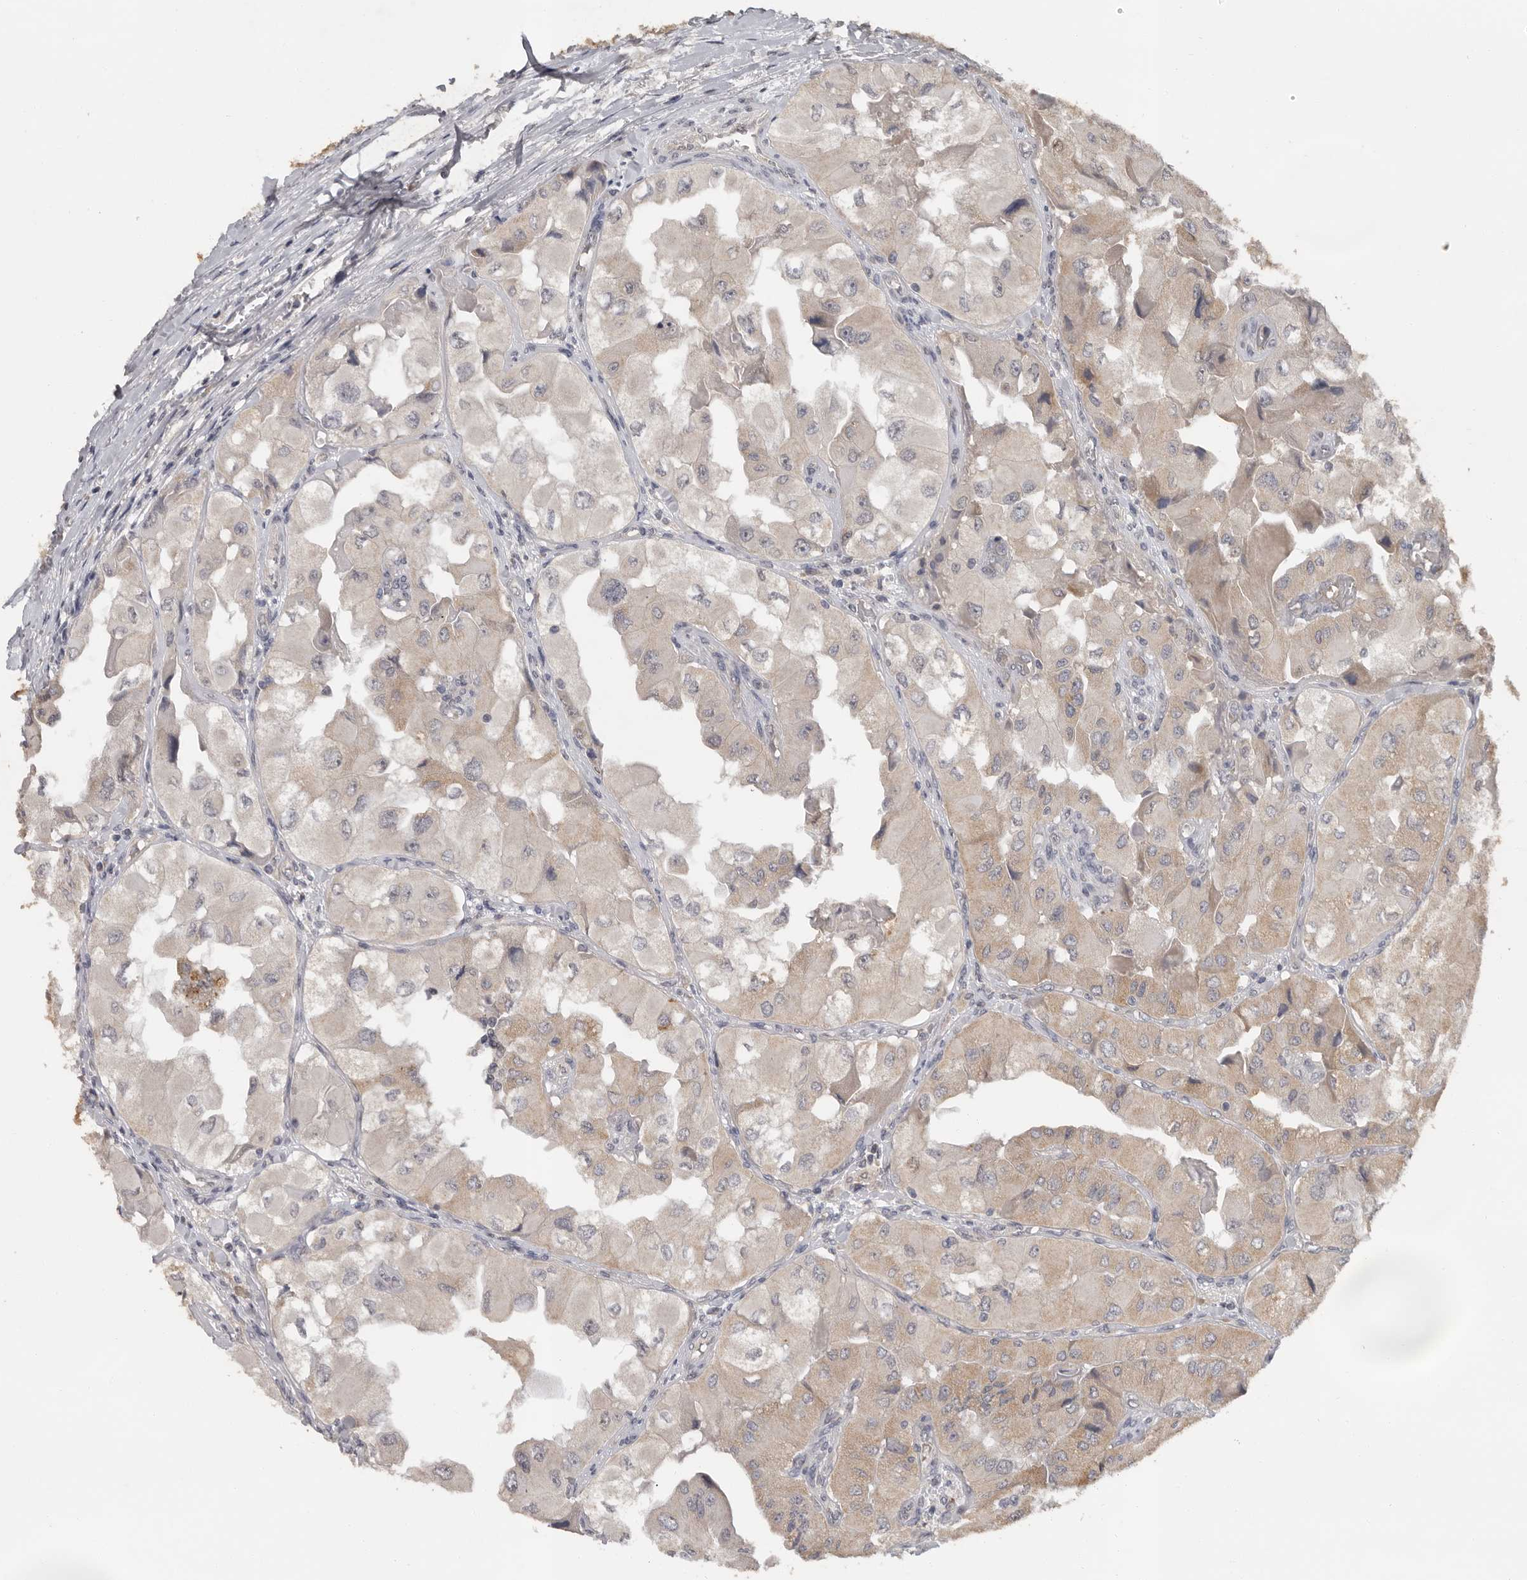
{"staining": {"intensity": "weak", "quantity": "25%-75%", "location": "cytoplasmic/membranous"}, "tissue": "thyroid cancer", "cell_type": "Tumor cells", "image_type": "cancer", "snomed": [{"axis": "morphology", "description": "Papillary adenocarcinoma, NOS"}, {"axis": "topography", "description": "Thyroid gland"}], "caption": "Brown immunohistochemical staining in papillary adenocarcinoma (thyroid) shows weak cytoplasmic/membranous expression in about 25%-75% of tumor cells. (DAB = brown stain, brightfield microscopy at high magnification).", "gene": "MTF1", "patient": {"sex": "female", "age": 59}}